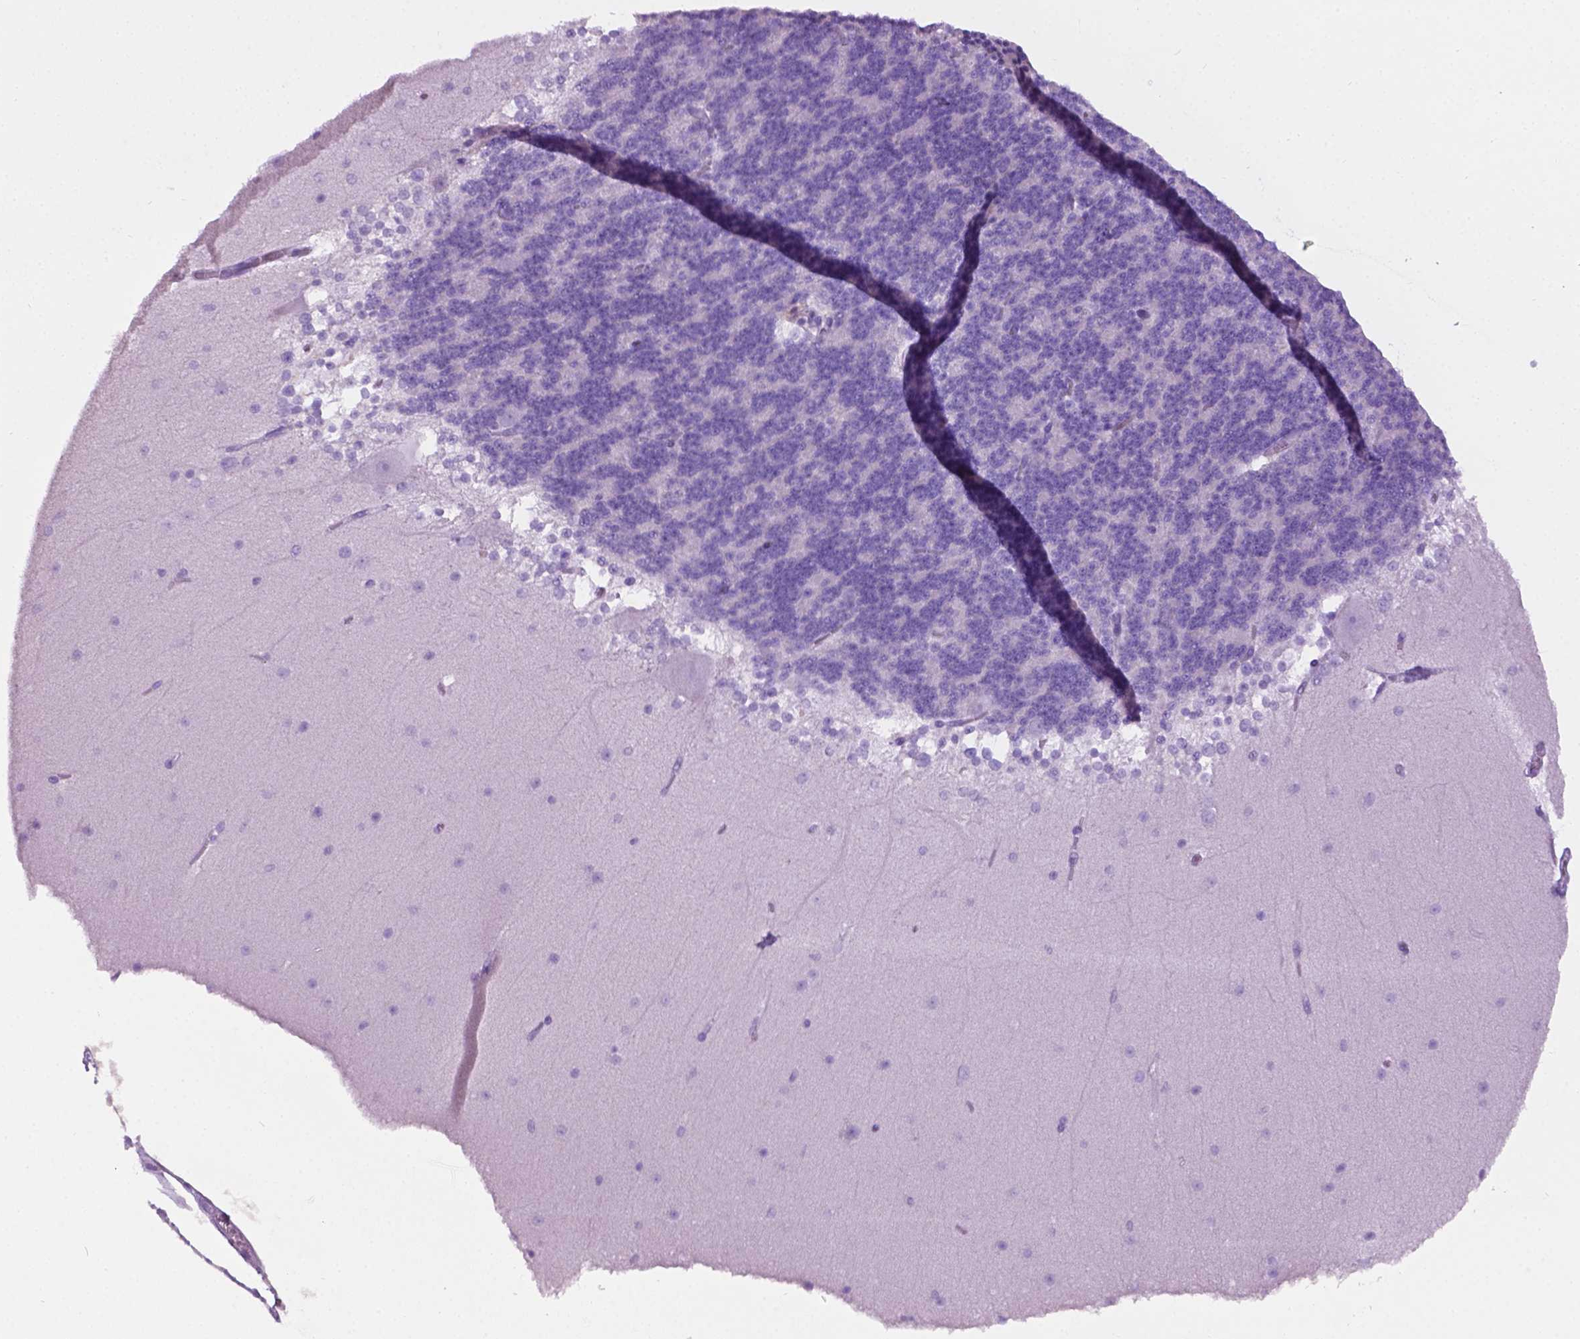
{"staining": {"intensity": "negative", "quantity": "none", "location": "none"}, "tissue": "cerebellum", "cell_type": "Cells in granular layer", "image_type": "normal", "snomed": [{"axis": "morphology", "description": "Normal tissue, NOS"}, {"axis": "topography", "description": "Cerebellum"}], "caption": "Immunohistochemistry (IHC) histopathology image of unremarkable cerebellum: human cerebellum stained with DAB shows no significant protein positivity in cells in granular layer. (DAB immunohistochemistry (IHC) visualized using brightfield microscopy, high magnification).", "gene": "LELP1", "patient": {"sex": "female", "age": 19}}